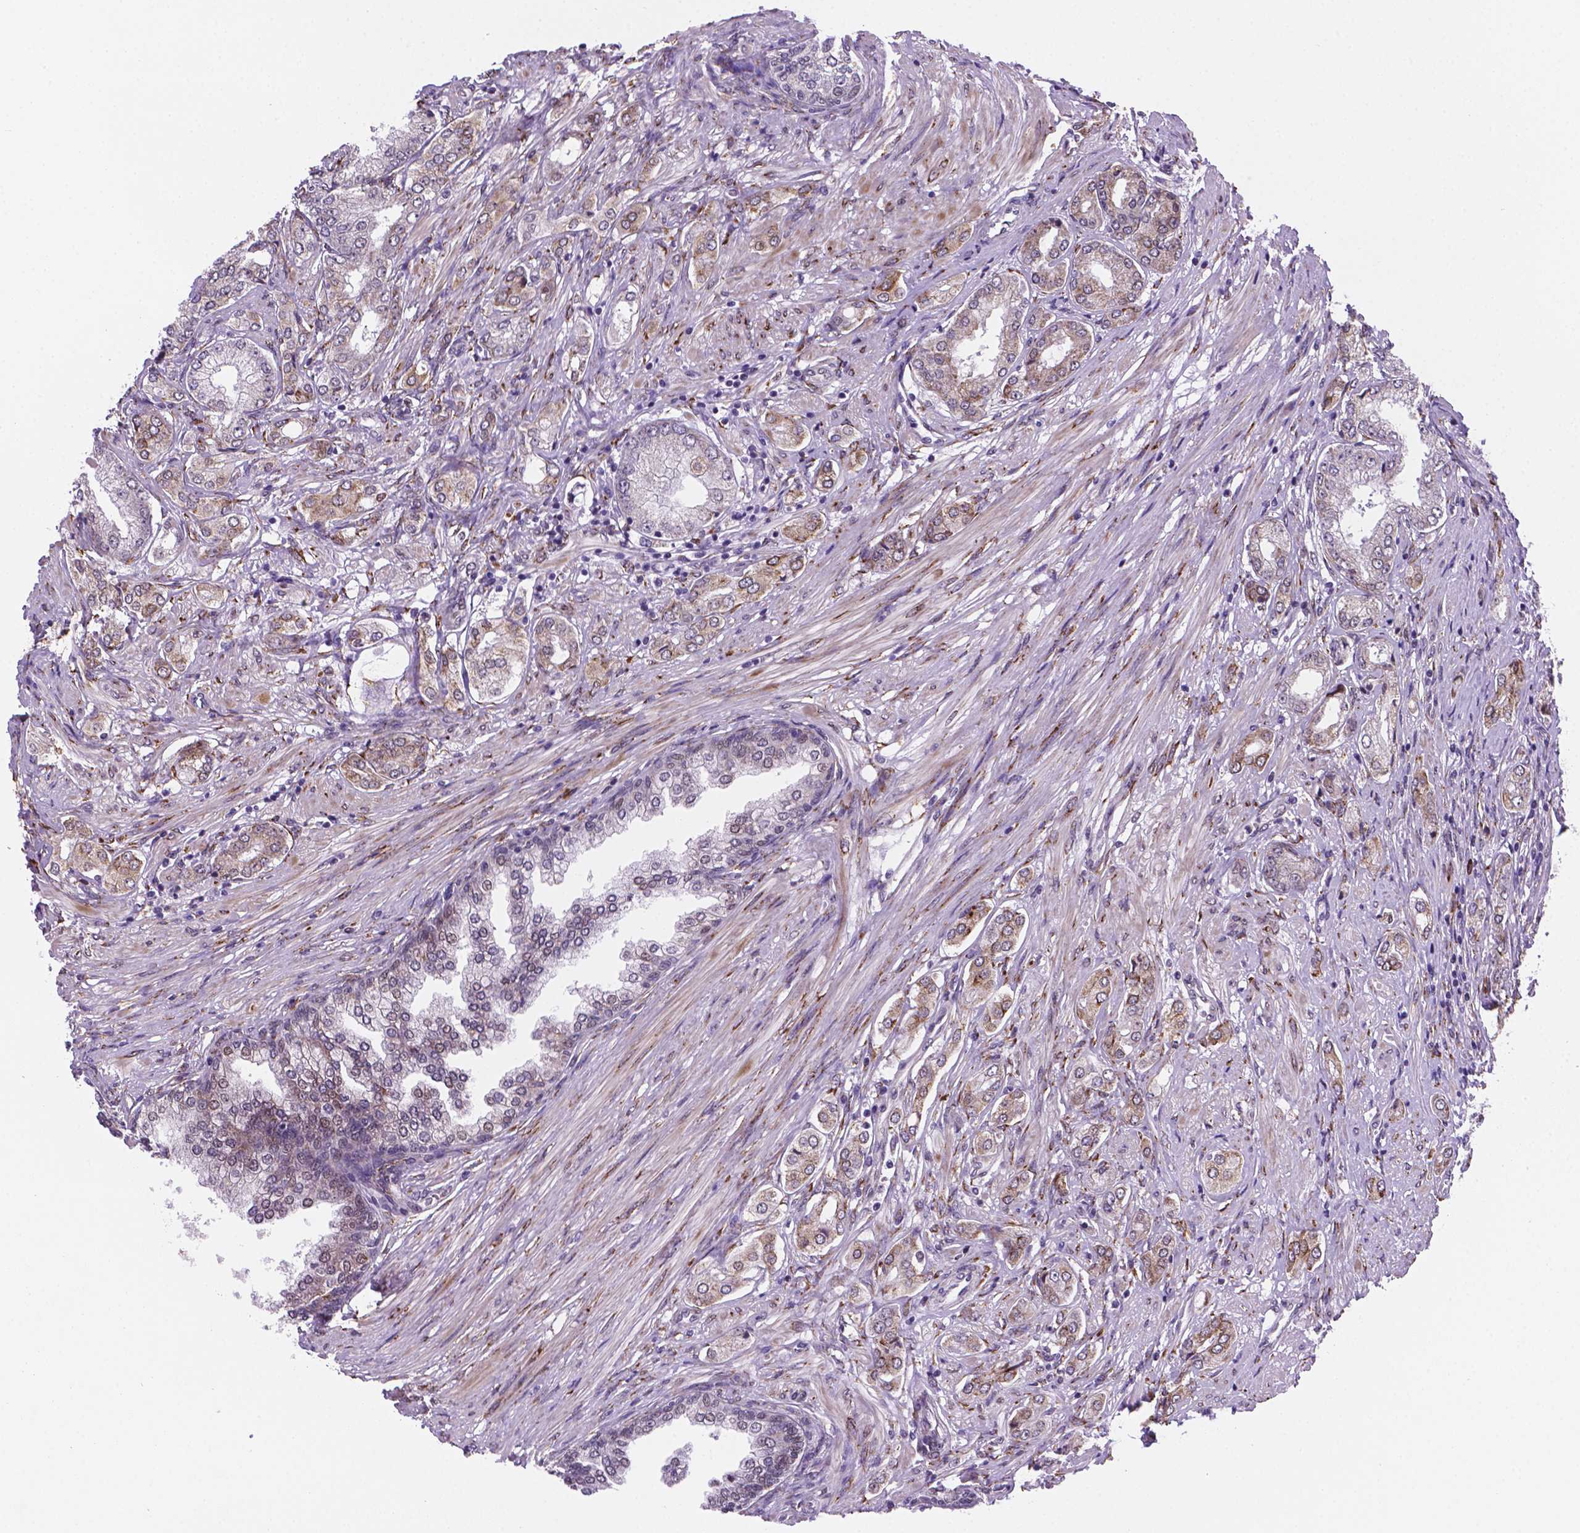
{"staining": {"intensity": "weak", "quantity": "25%-75%", "location": "cytoplasmic/membranous,nuclear"}, "tissue": "prostate cancer", "cell_type": "Tumor cells", "image_type": "cancer", "snomed": [{"axis": "morphology", "description": "Adenocarcinoma, NOS"}, {"axis": "topography", "description": "Prostate"}], "caption": "A micrograph of human adenocarcinoma (prostate) stained for a protein displays weak cytoplasmic/membranous and nuclear brown staining in tumor cells.", "gene": "FNIP1", "patient": {"sex": "male", "age": 63}}